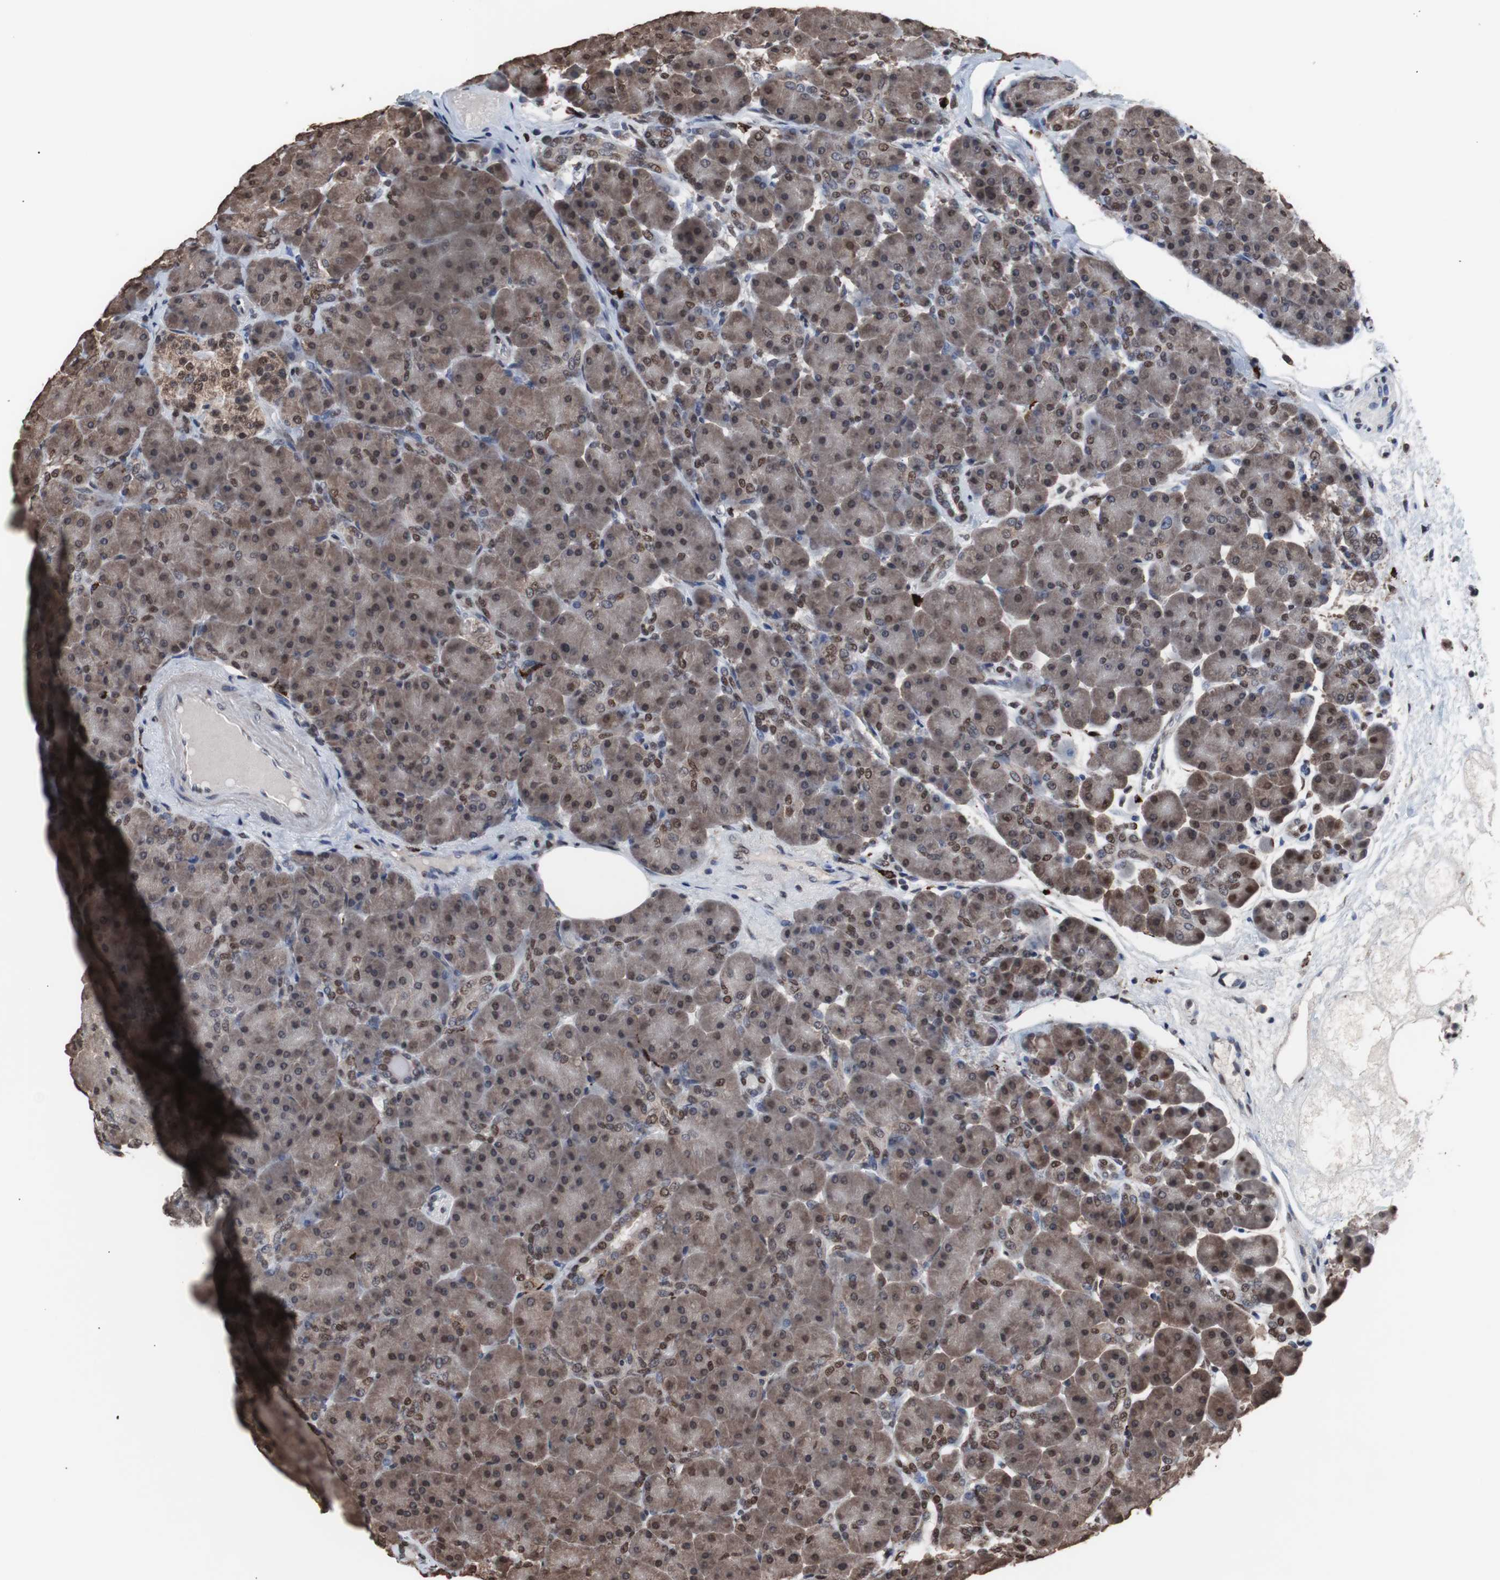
{"staining": {"intensity": "moderate", "quantity": ">75%", "location": "cytoplasmic/membranous,nuclear"}, "tissue": "pancreas", "cell_type": "Exocrine glandular cells", "image_type": "normal", "snomed": [{"axis": "morphology", "description": "Normal tissue, NOS"}, {"axis": "topography", "description": "Pancreas"}], "caption": "An image of pancreas stained for a protein shows moderate cytoplasmic/membranous,nuclear brown staining in exocrine glandular cells.", "gene": "MED27", "patient": {"sex": "male", "age": 66}}